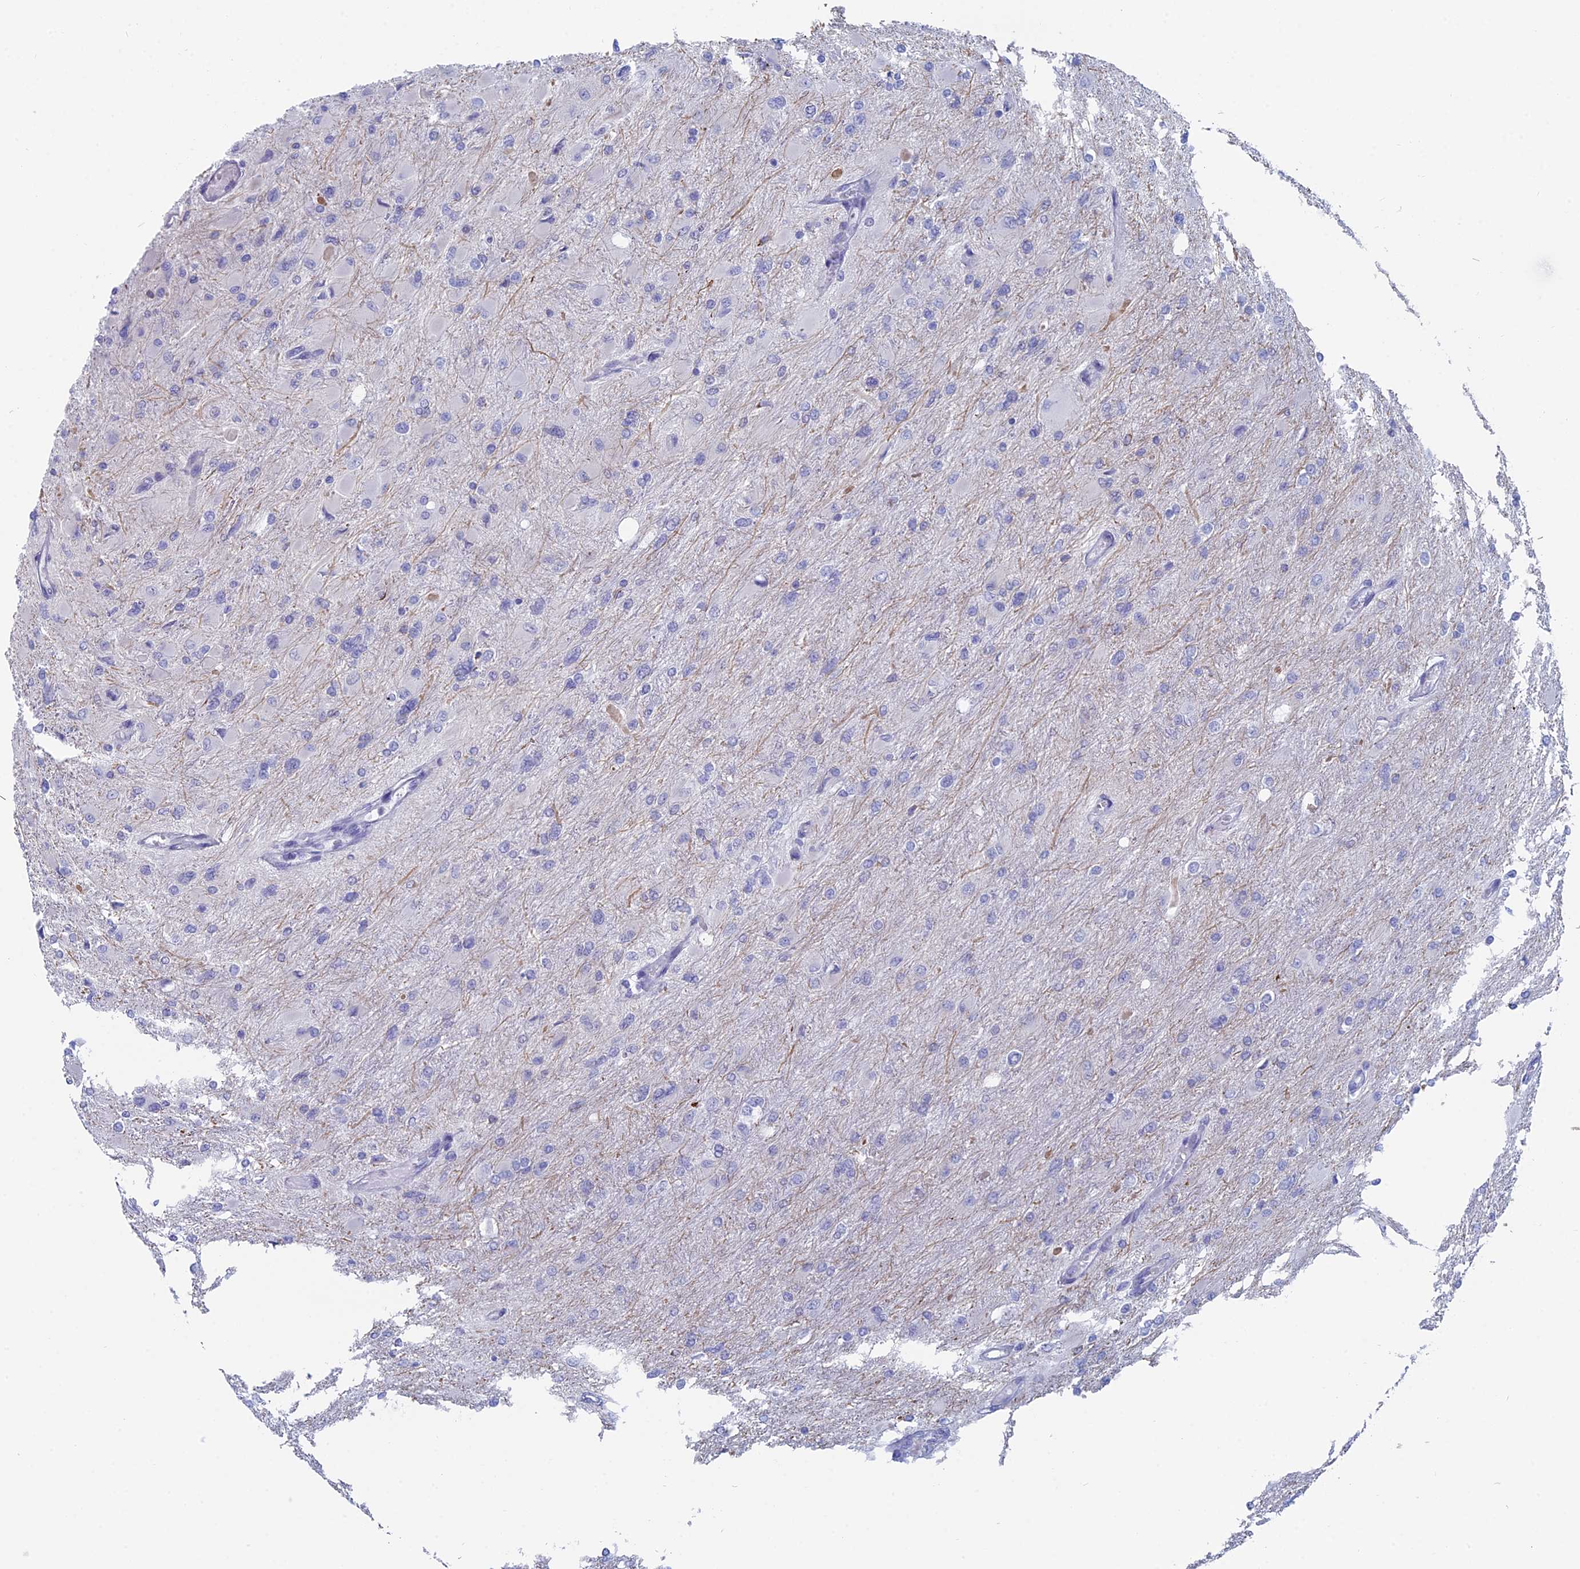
{"staining": {"intensity": "negative", "quantity": "none", "location": "none"}, "tissue": "glioma", "cell_type": "Tumor cells", "image_type": "cancer", "snomed": [{"axis": "morphology", "description": "Glioma, malignant, High grade"}, {"axis": "topography", "description": "Cerebral cortex"}], "caption": "A micrograph of human glioma is negative for staining in tumor cells.", "gene": "ALMS1", "patient": {"sex": "female", "age": 36}}